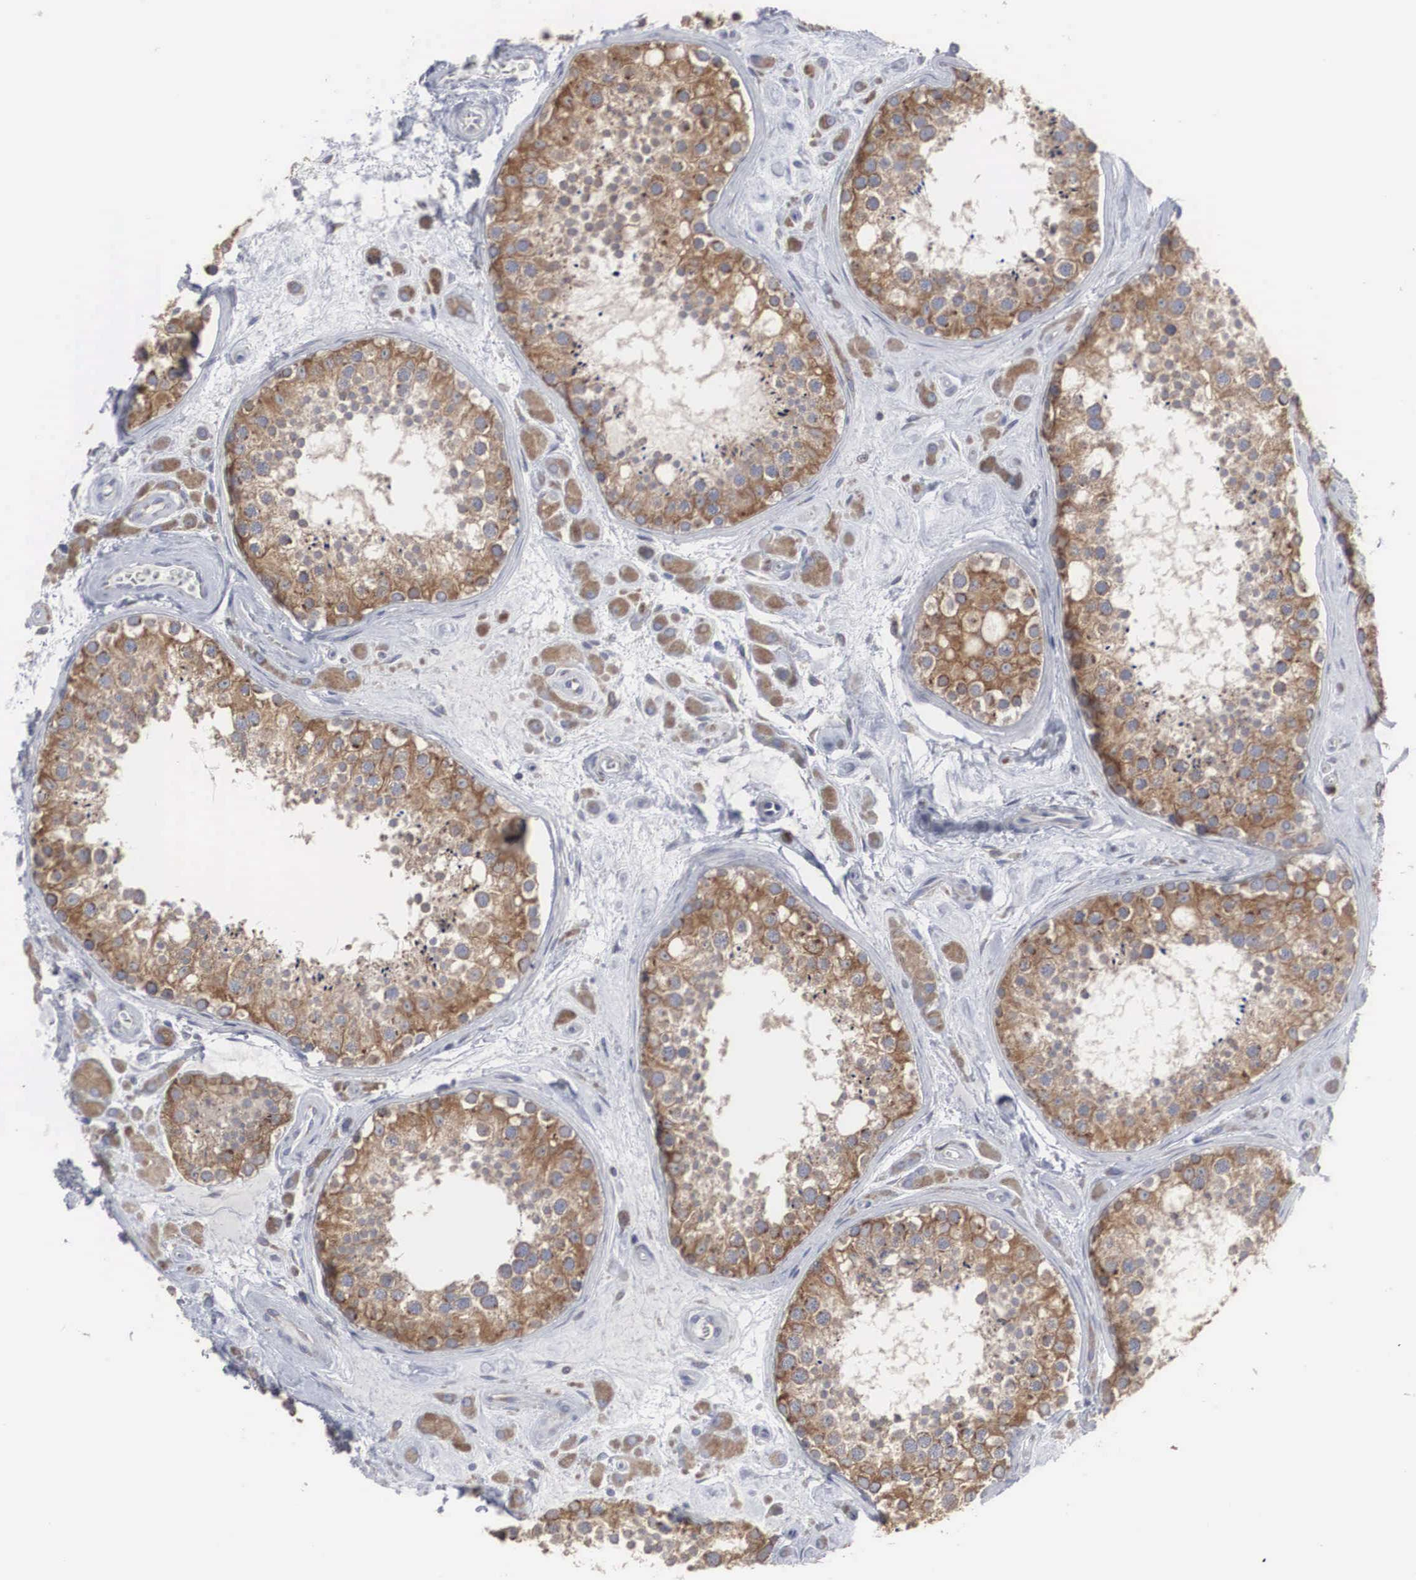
{"staining": {"intensity": "moderate", "quantity": ">75%", "location": "cytoplasmic/membranous"}, "tissue": "testis", "cell_type": "Cells in seminiferous ducts", "image_type": "normal", "snomed": [{"axis": "morphology", "description": "Normal tissue, NOS"}, {"axis": "topography", "description": "Testis"}], "caption": "Immunohistochemistry photomicrograph of unremarkable testis stained for a protein (brown), which displays medium levels of moderate cytoplasmic/membranous staining in about >75% of cells in seminiferous ducts.", "gene": "CTAGE15", "patient": {"sex": "male", "age": 38}}